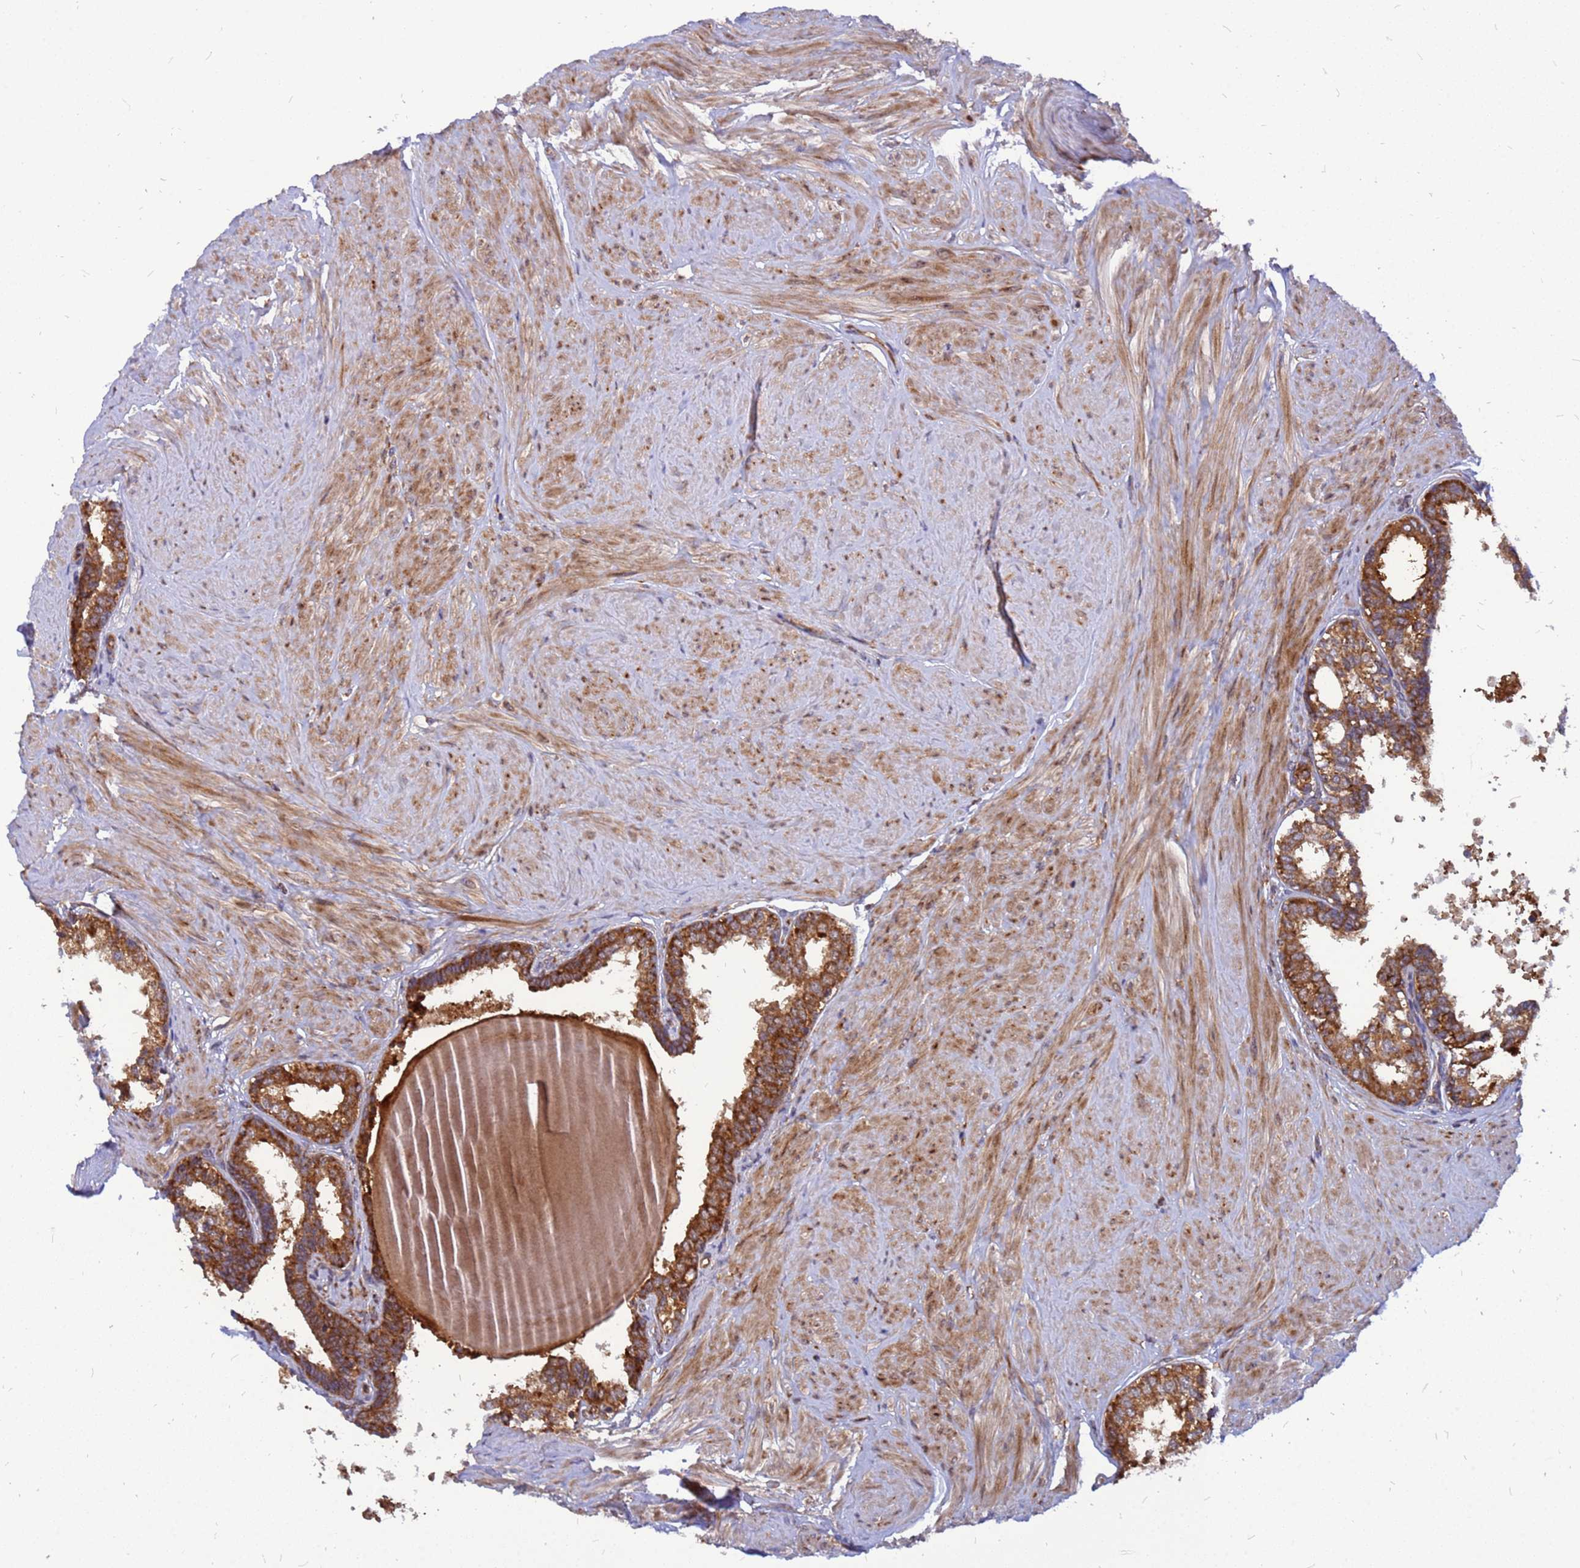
{"staining": {"intensity": "strong", "quantity": ">75%", "location": "cytoplasmic/membranous"}, "tissue": "prostate", "cell_type": "Glandular cells", "image_type": "normal", "snomed": [{"axis": "morphology", "description": "Normal tissue, NOS"}, {"axis": "topography", "description": "Prostate"}], "caption": "Immunohistochemical staining of normal human prostate shows strong cytoplasmic/membranous protein expression in approximately >75% of glandular cells.", "gene": "RPL8", "patient": {"sex": "male", "age": 48}}